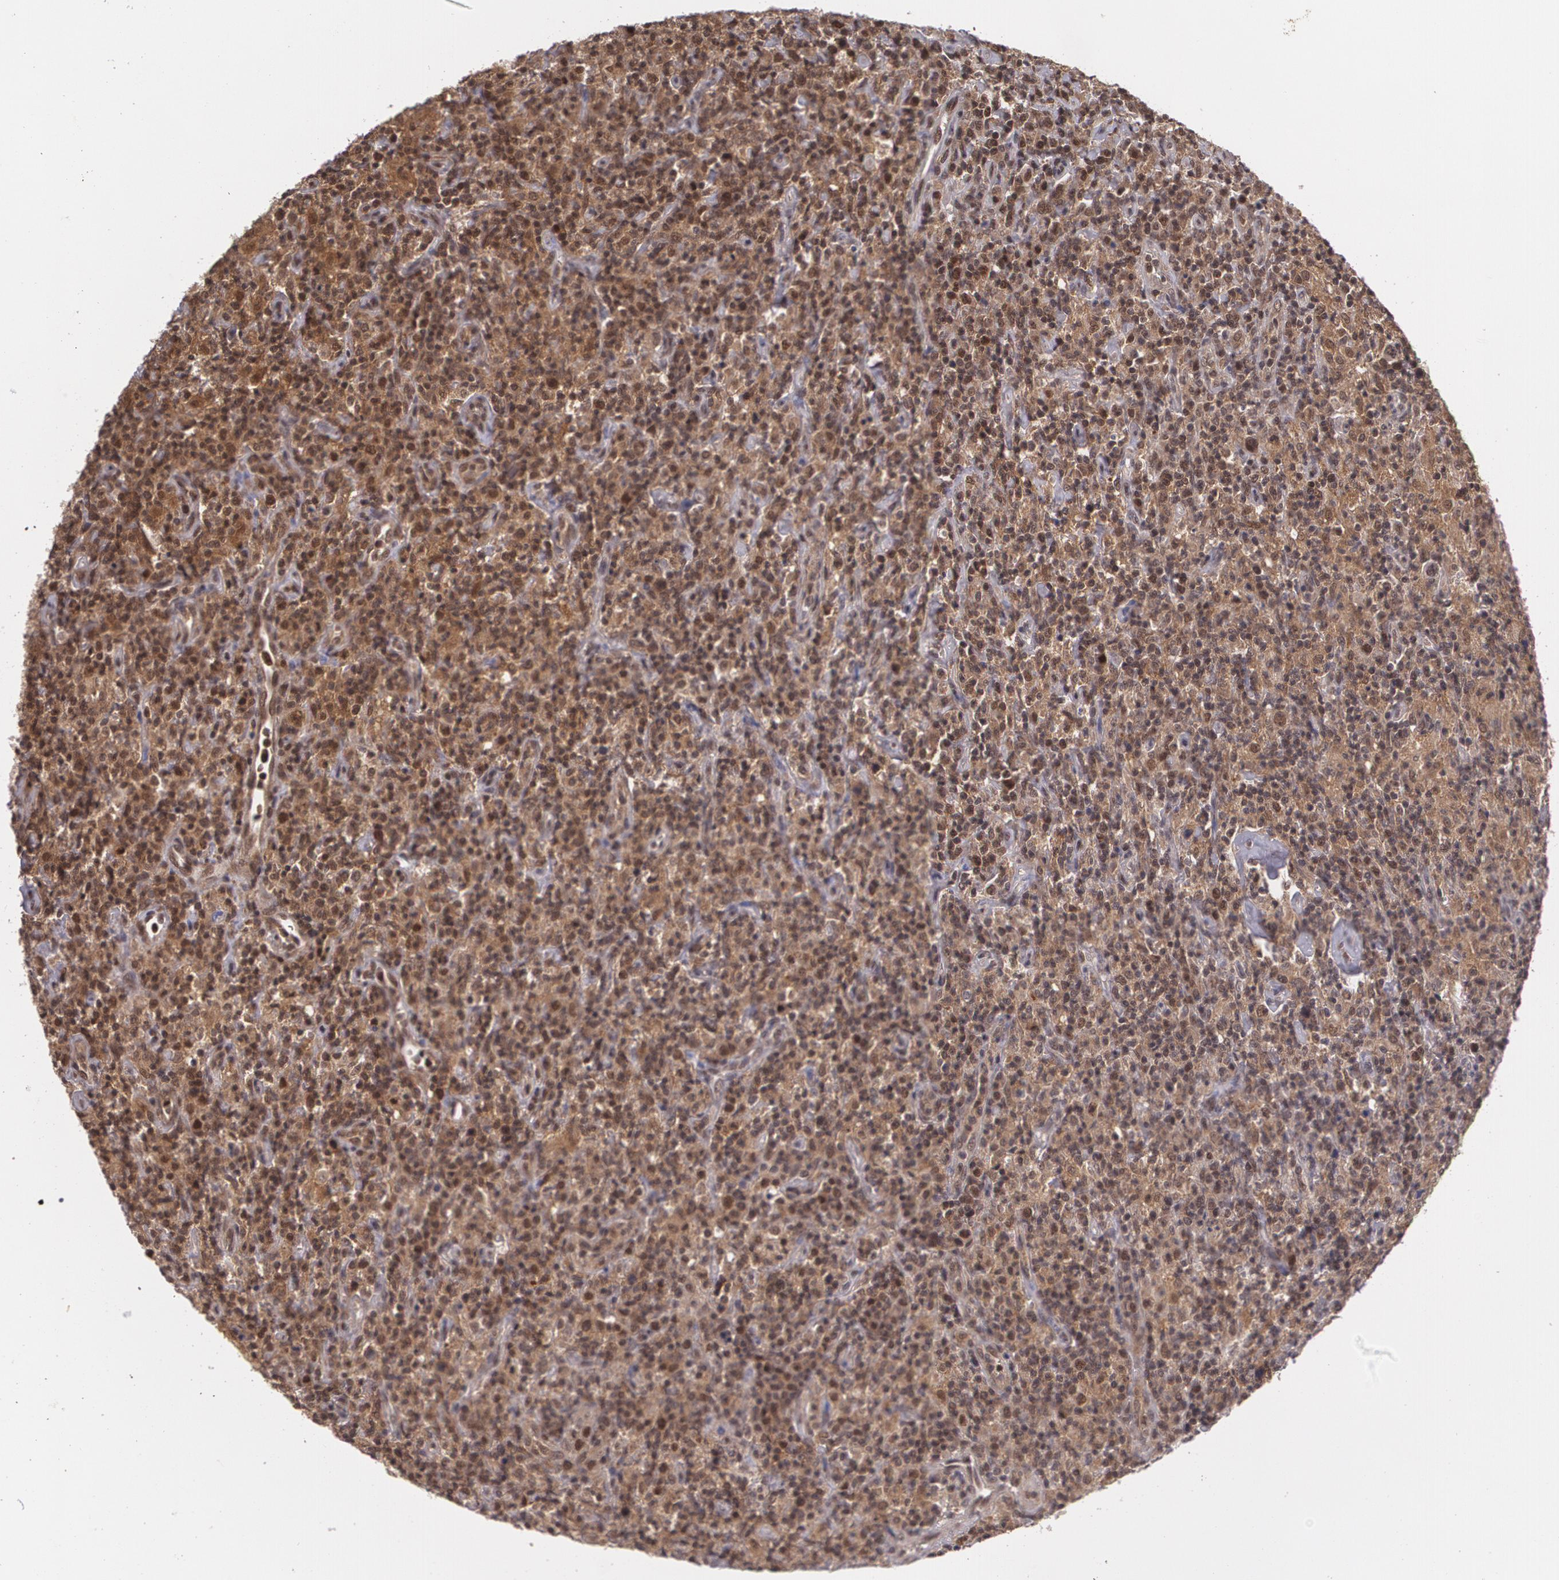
{"staining": {"intensity": "moderate", "quantity": "<25%", "location": "cytoplasmic/membranous,nuclear"}, "tissue": "lymphoma", "cell_type": "Tumor cells", "image_type": "cancer", "snomed": [{"axis": "morphology", "description": "Hodgkin's disease, NOS"}, {"axis": "topography", "description": "Lymph node"}], "caption": "Human Hodgkin's disease stained for a protein (brown) shows moderate cytoplasmic/membranous and nuclear positive positivity in about <25% of tumor cells.", "gene": "CUL2", "patient": {"sex": "male", "age": 65}}